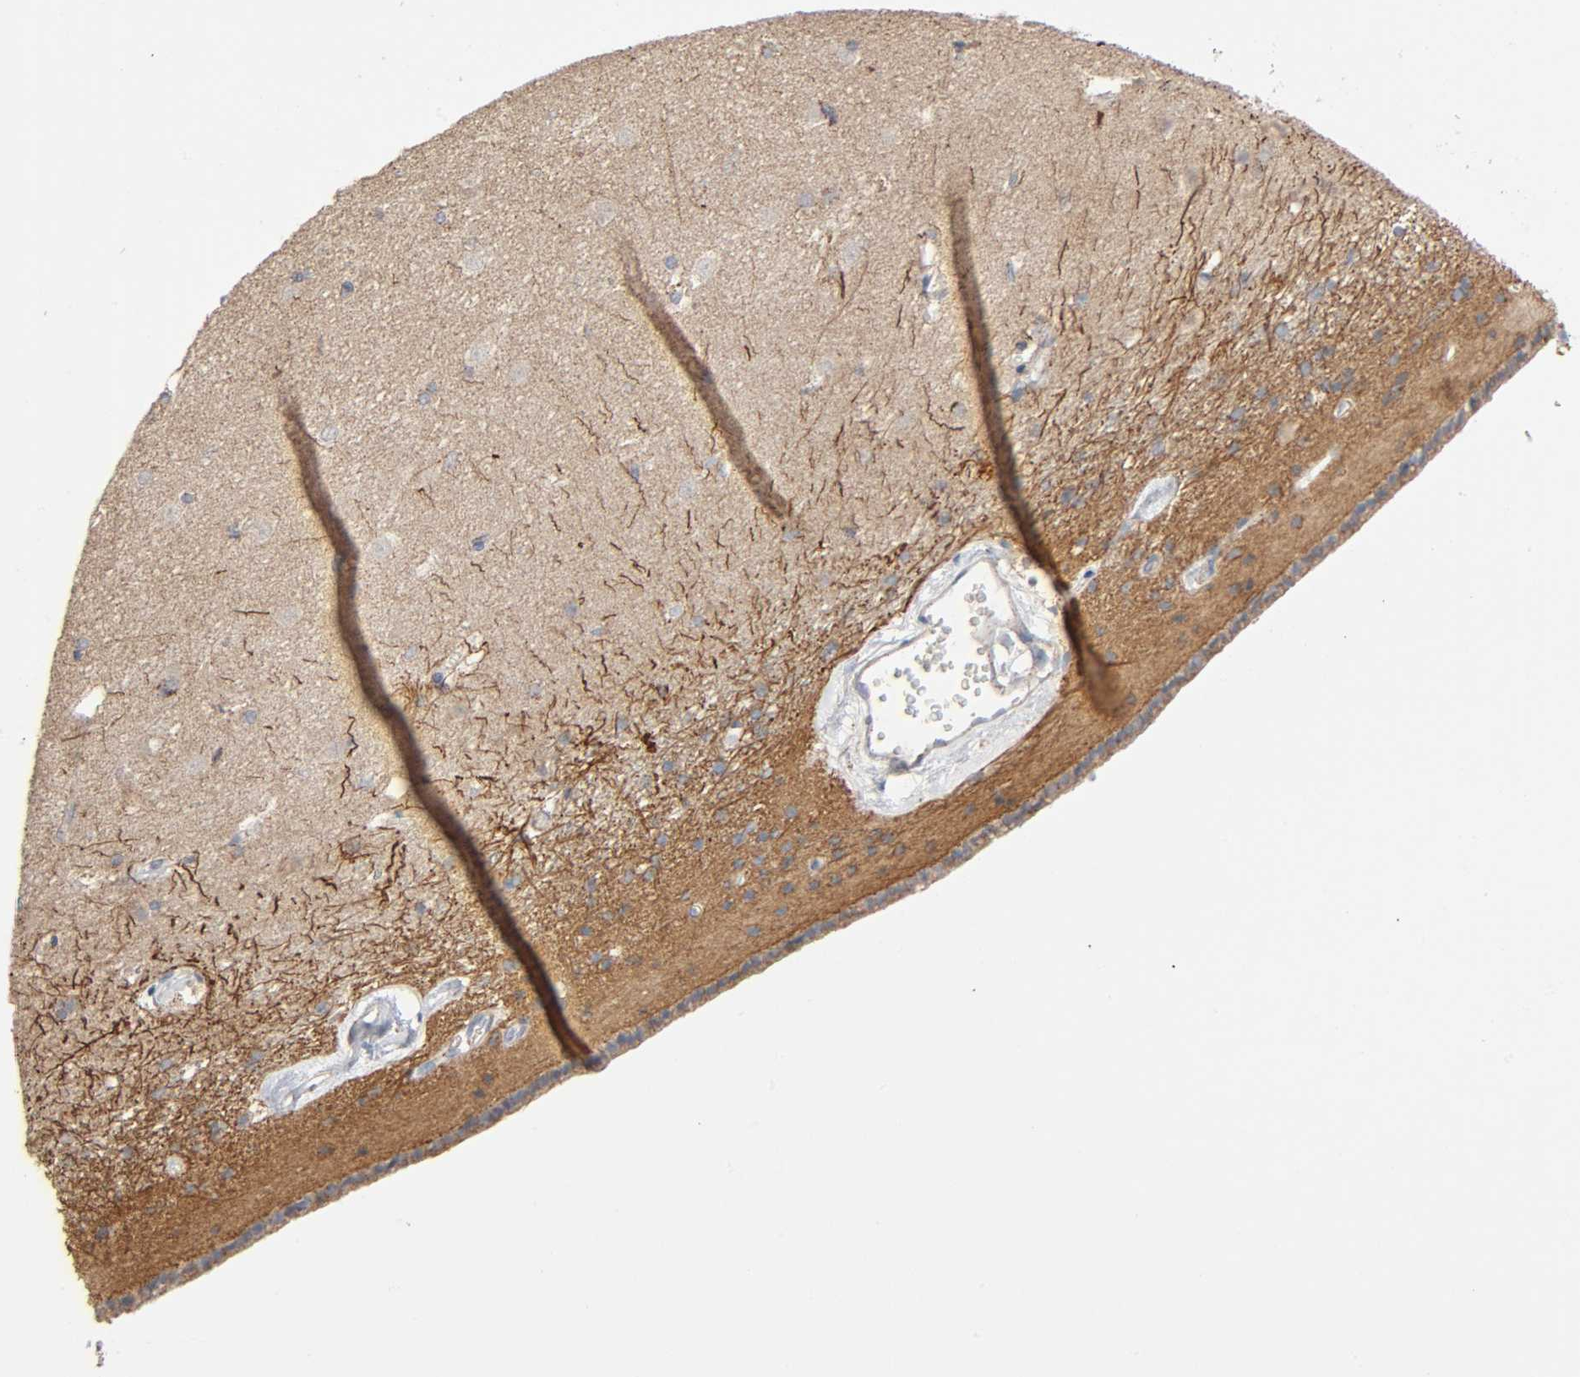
{"staining": {"intensity": "weak", "quantity": "<25%", "location": "cytoplasmic/membranous"}, "tissue": "caudate", "cell_type": "Glial cells", "image_type": "normal", "snomed": [{"axis": "morphology", "description": "Normal tissue, NOS"}, {"axis": "topography", "description": "Lateral ventricle wall"}], "caption": "Human caudate stained for a protein using immunohistochemistry (IHC) exhibits no staining in glial cells.", "gene": "SYT16", "patient": {"sex": "female", "age": 19}}